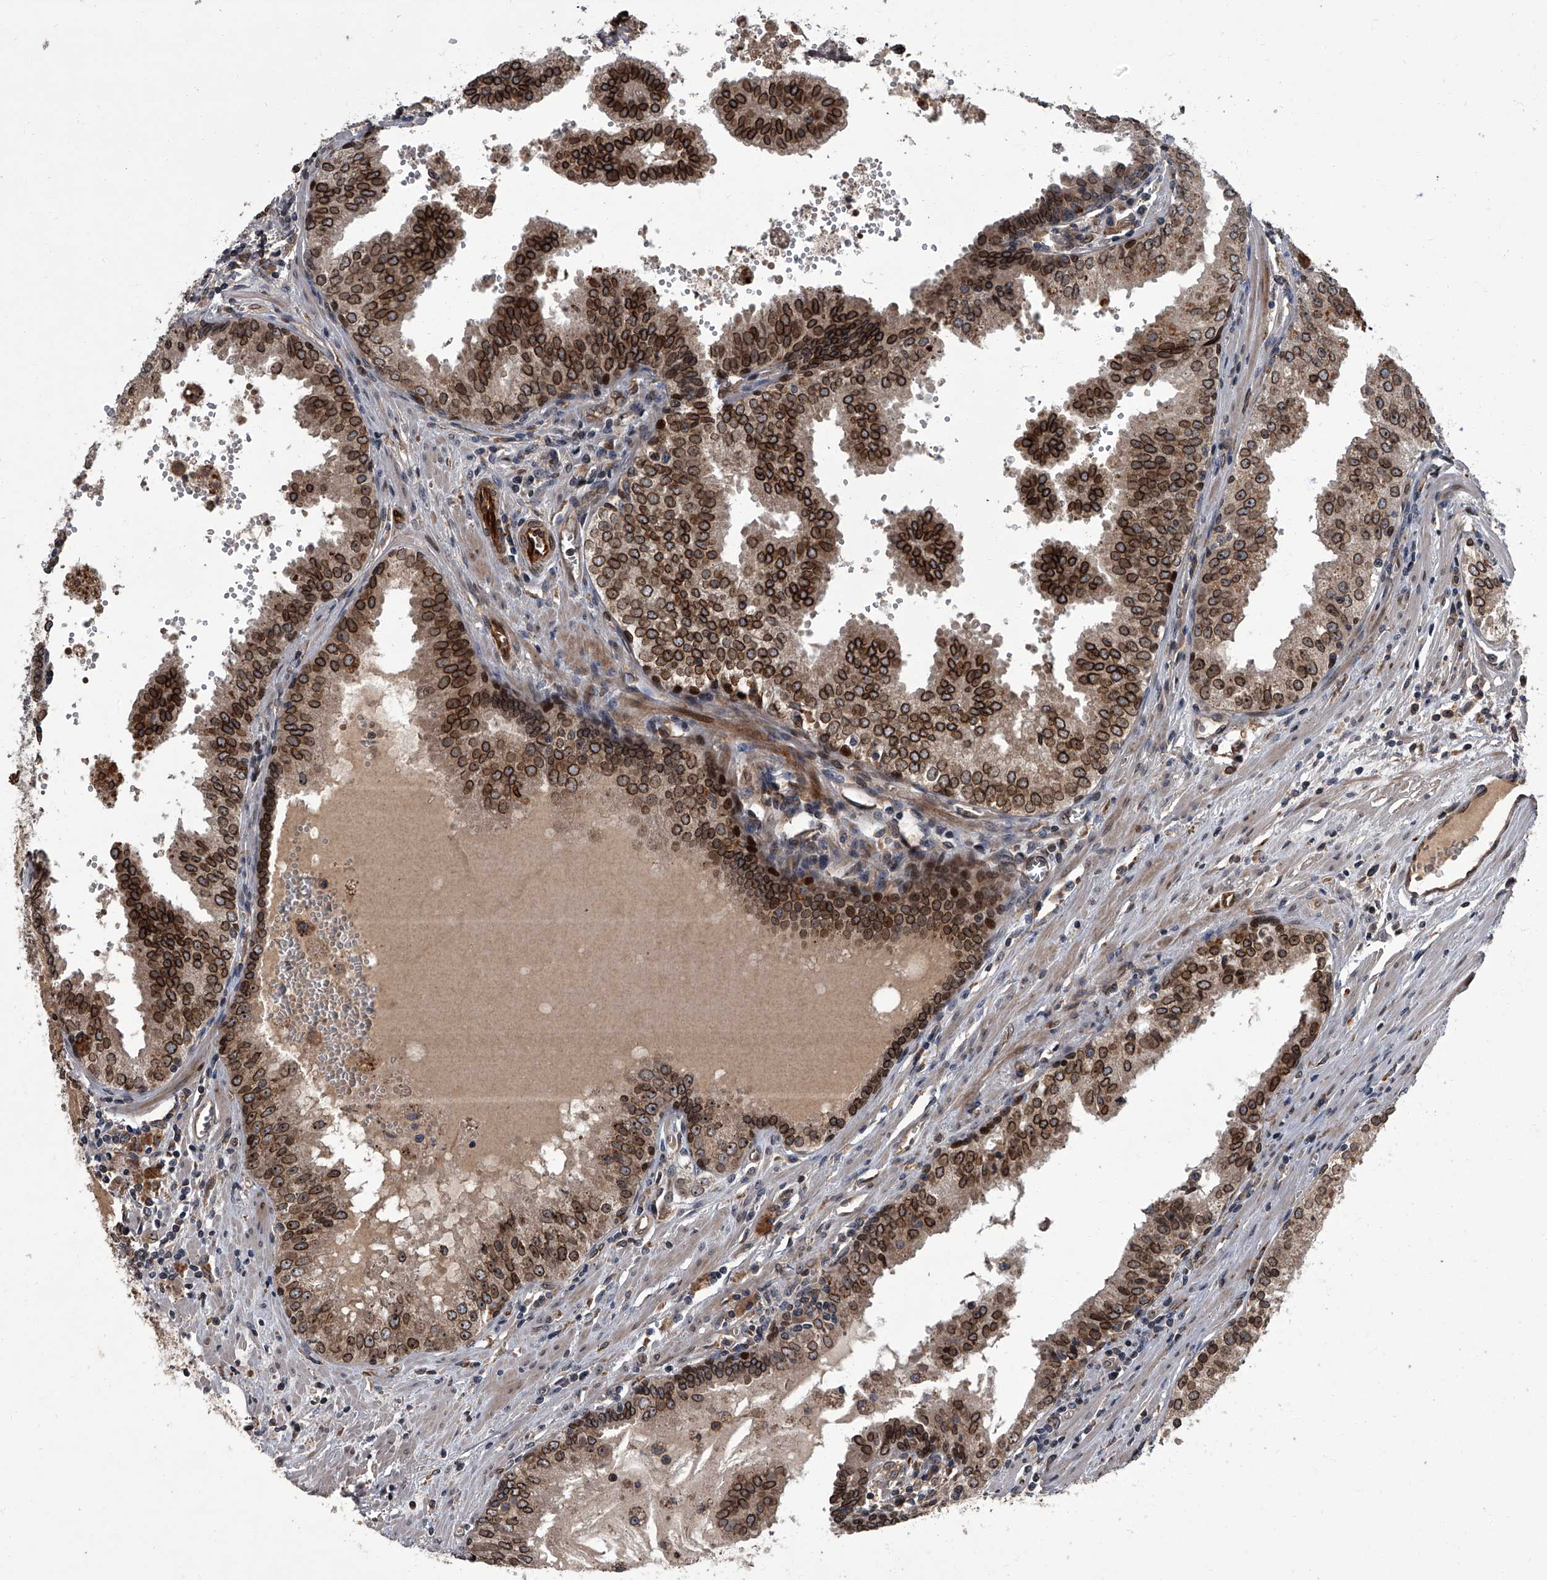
{"staining": {"intensity": "strong", "quantity": "25%-75%", "location": "cytoplasmic/membranous,nuclear"}, "tissue": "prostate cancer", "cell_type": "Tumor cells", "image_type": "cancer", "snomed": [{"axis": "morphology", "description": "Adenocarcinoma, High grade"}, {"axis": "topography", "description": "Prostate"}], "caption": "Immunohistochemical staining of human adenocarcinoma (high-grade) (prostate) exhibits high levels of strong cytoplasmic/membranous and nuclear staining in about 25%-75% of tumor cells.", "gene": "LRRC8C", "patient": {"sex": "male", "age": 68}}